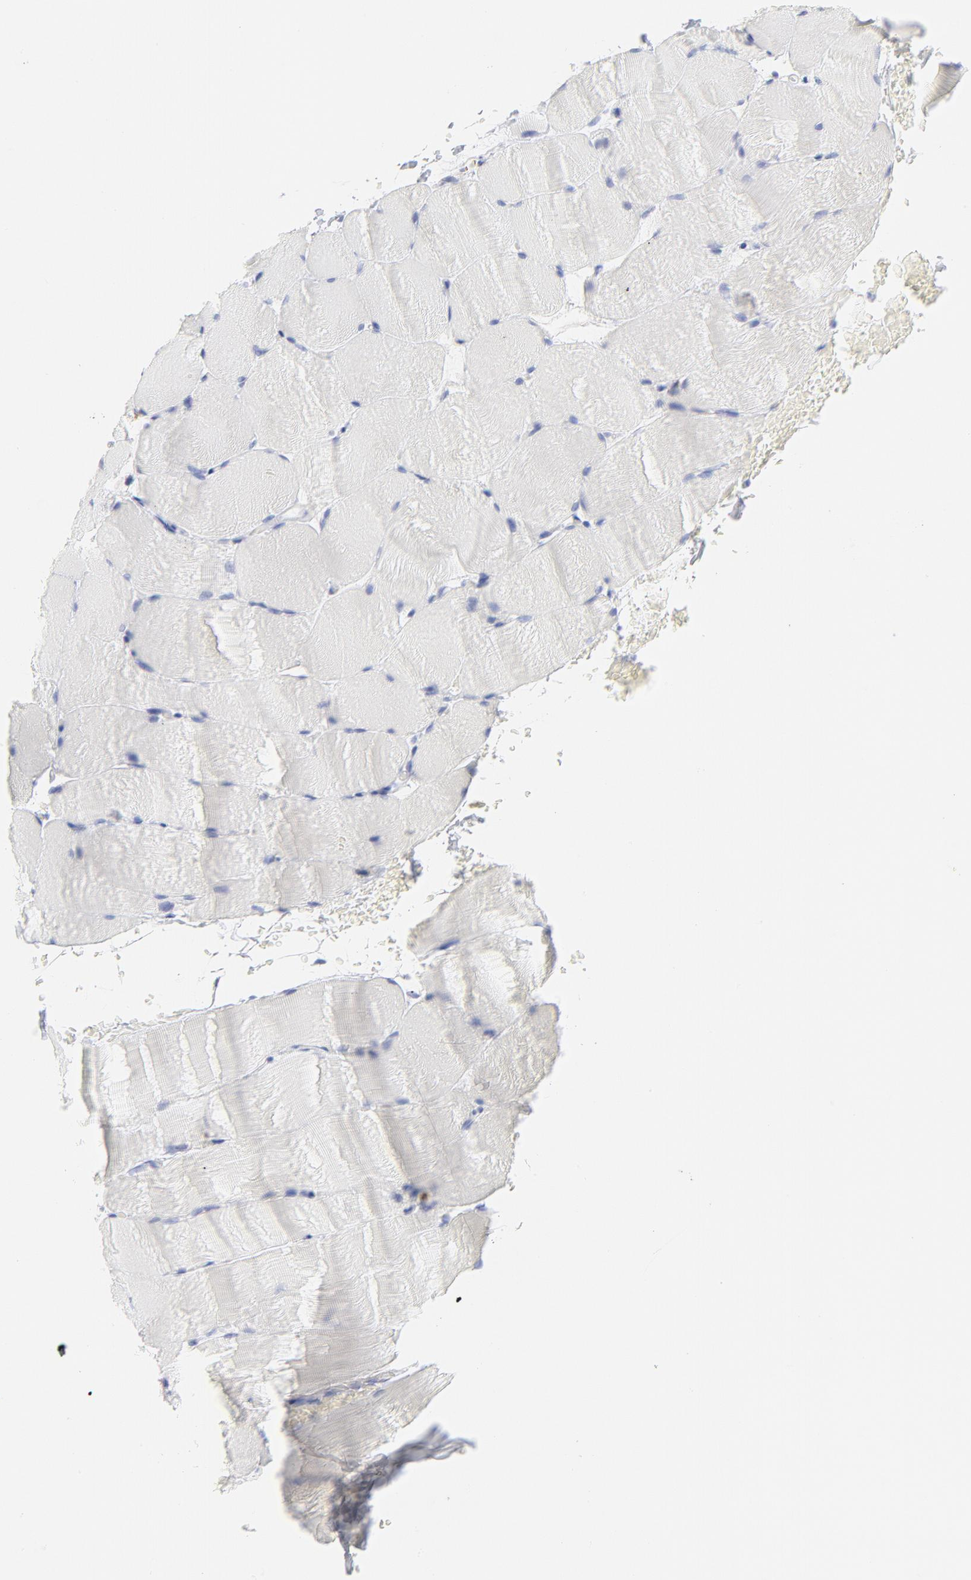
{"staining": {"intensity": "negative", "quantity": "none", "location": "none"}, "tissue": "skeletal muscle", "cell_type": "Myocytes", "image_type": "normal", "snomed": [{"axis": "morphology", "description": "Normal tissue, NOS"}, {"axis": "topography", "description": "Skeletal muscle"}], "caption": "High power microscopy image of an immunohistochemistry (IHC) image of benign skeletal muscle, revealing no significant staining in myocytes. Brightfield microscopy of IHC stained with DAB (brown) and hematoxylin (blue), captured at high magnification.", "gene": "ELF3", "patient": {"sex": "female", "age": 37}}